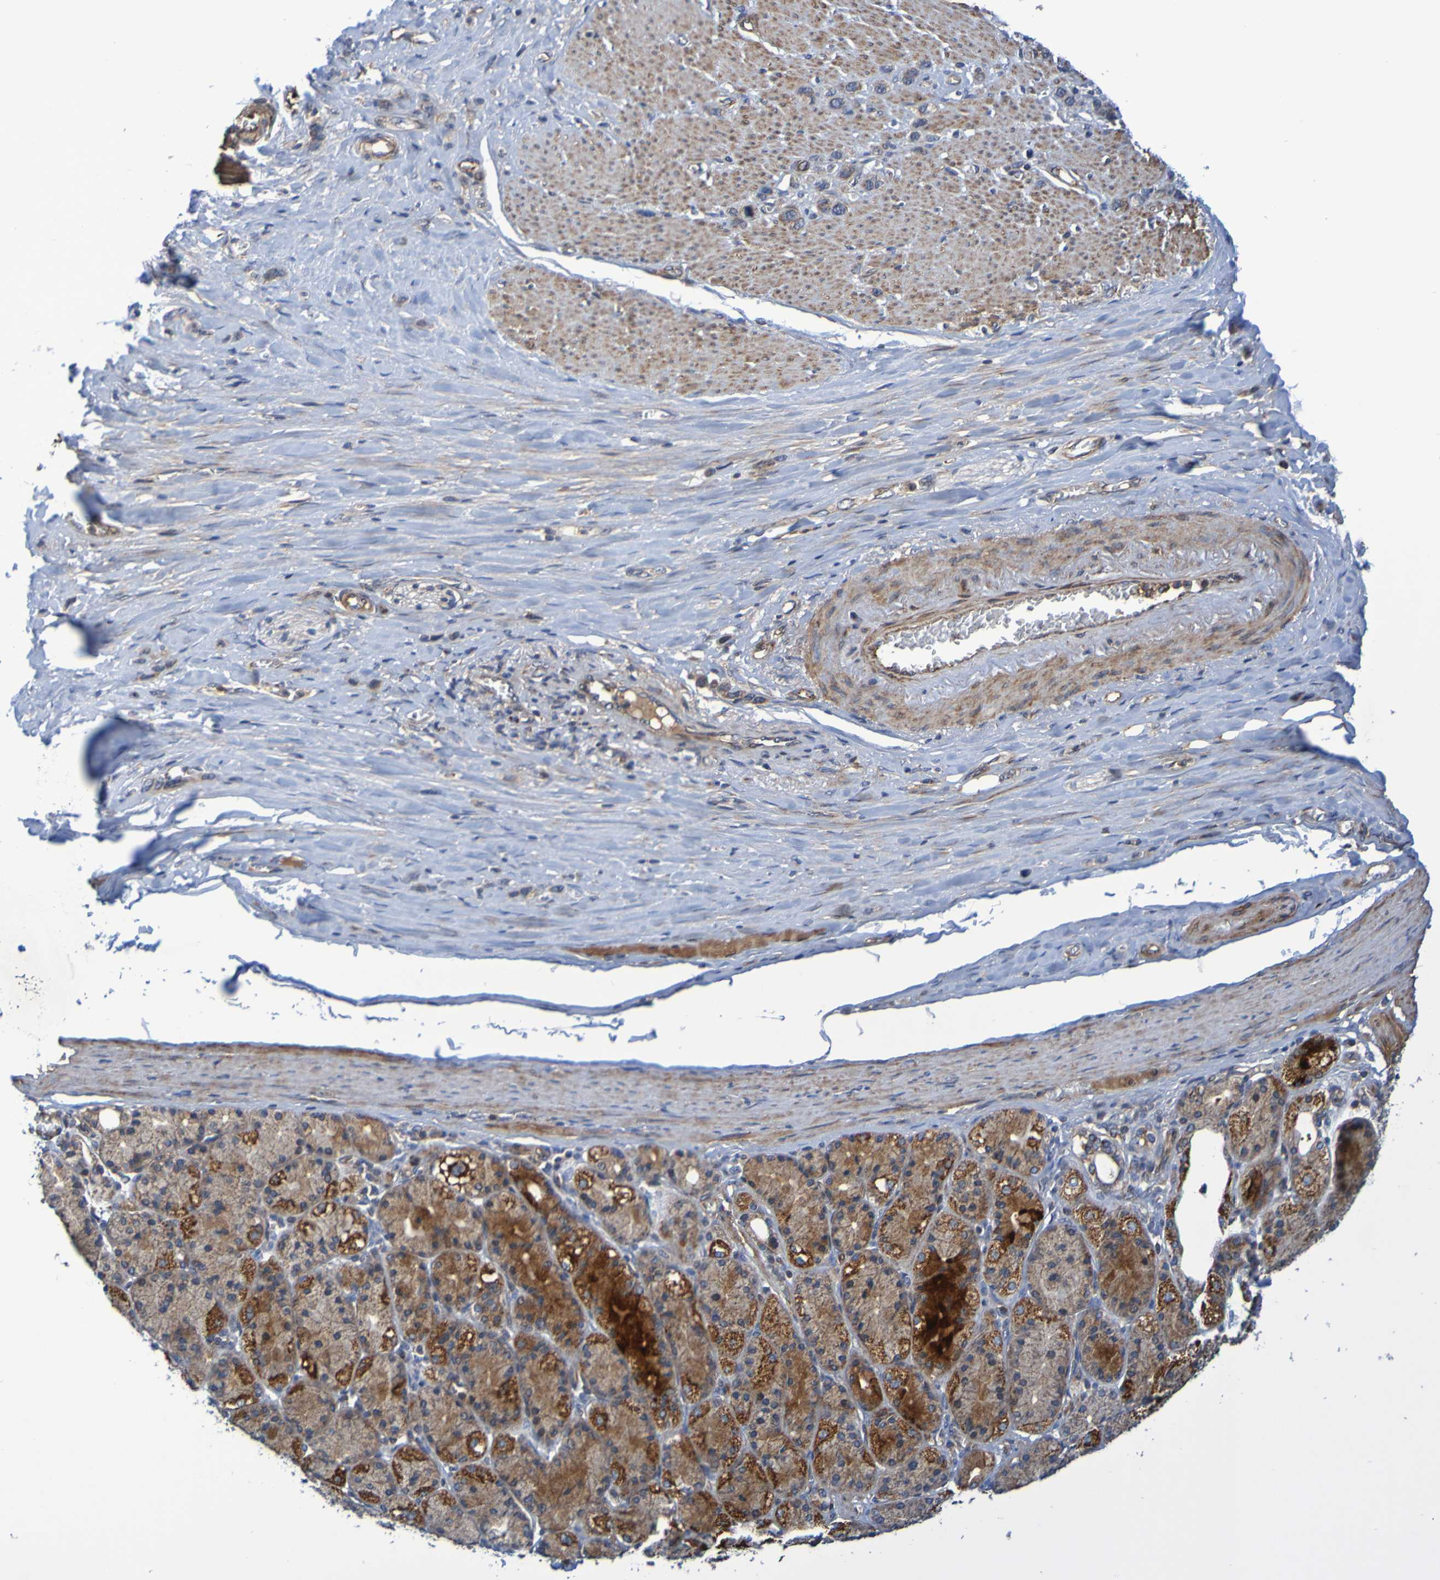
{"staining": {"intensity": "moderate", "quantity": ">75%", "location": "cytoplasmic/membranous"}, "tissue": "stomach cancer", "cell_type": "Tumor cells", "image_type": "cancer", "snomed": [{"axis": "morphology", "description": "Normal tissue, NOS"}, {"axis": "morphology", "description": "Adenocarcinoma, NOS"}, {"axis": "morphology", "description": "Adenocarcinoma, High grade"}, {"axis": "topography", "description": "Stomach, upper"}, {"axis": "topography", "description": "Stomach"}], "caption": "Approximately >75% of tumor cells in stomach adenocarcinoma show moderate cytoplasmic/membranous protein positivity as visualized by brown immunohistochemical staining.", "gene": "CCDC51", "patient": {"sex": "female", "age": 65}}